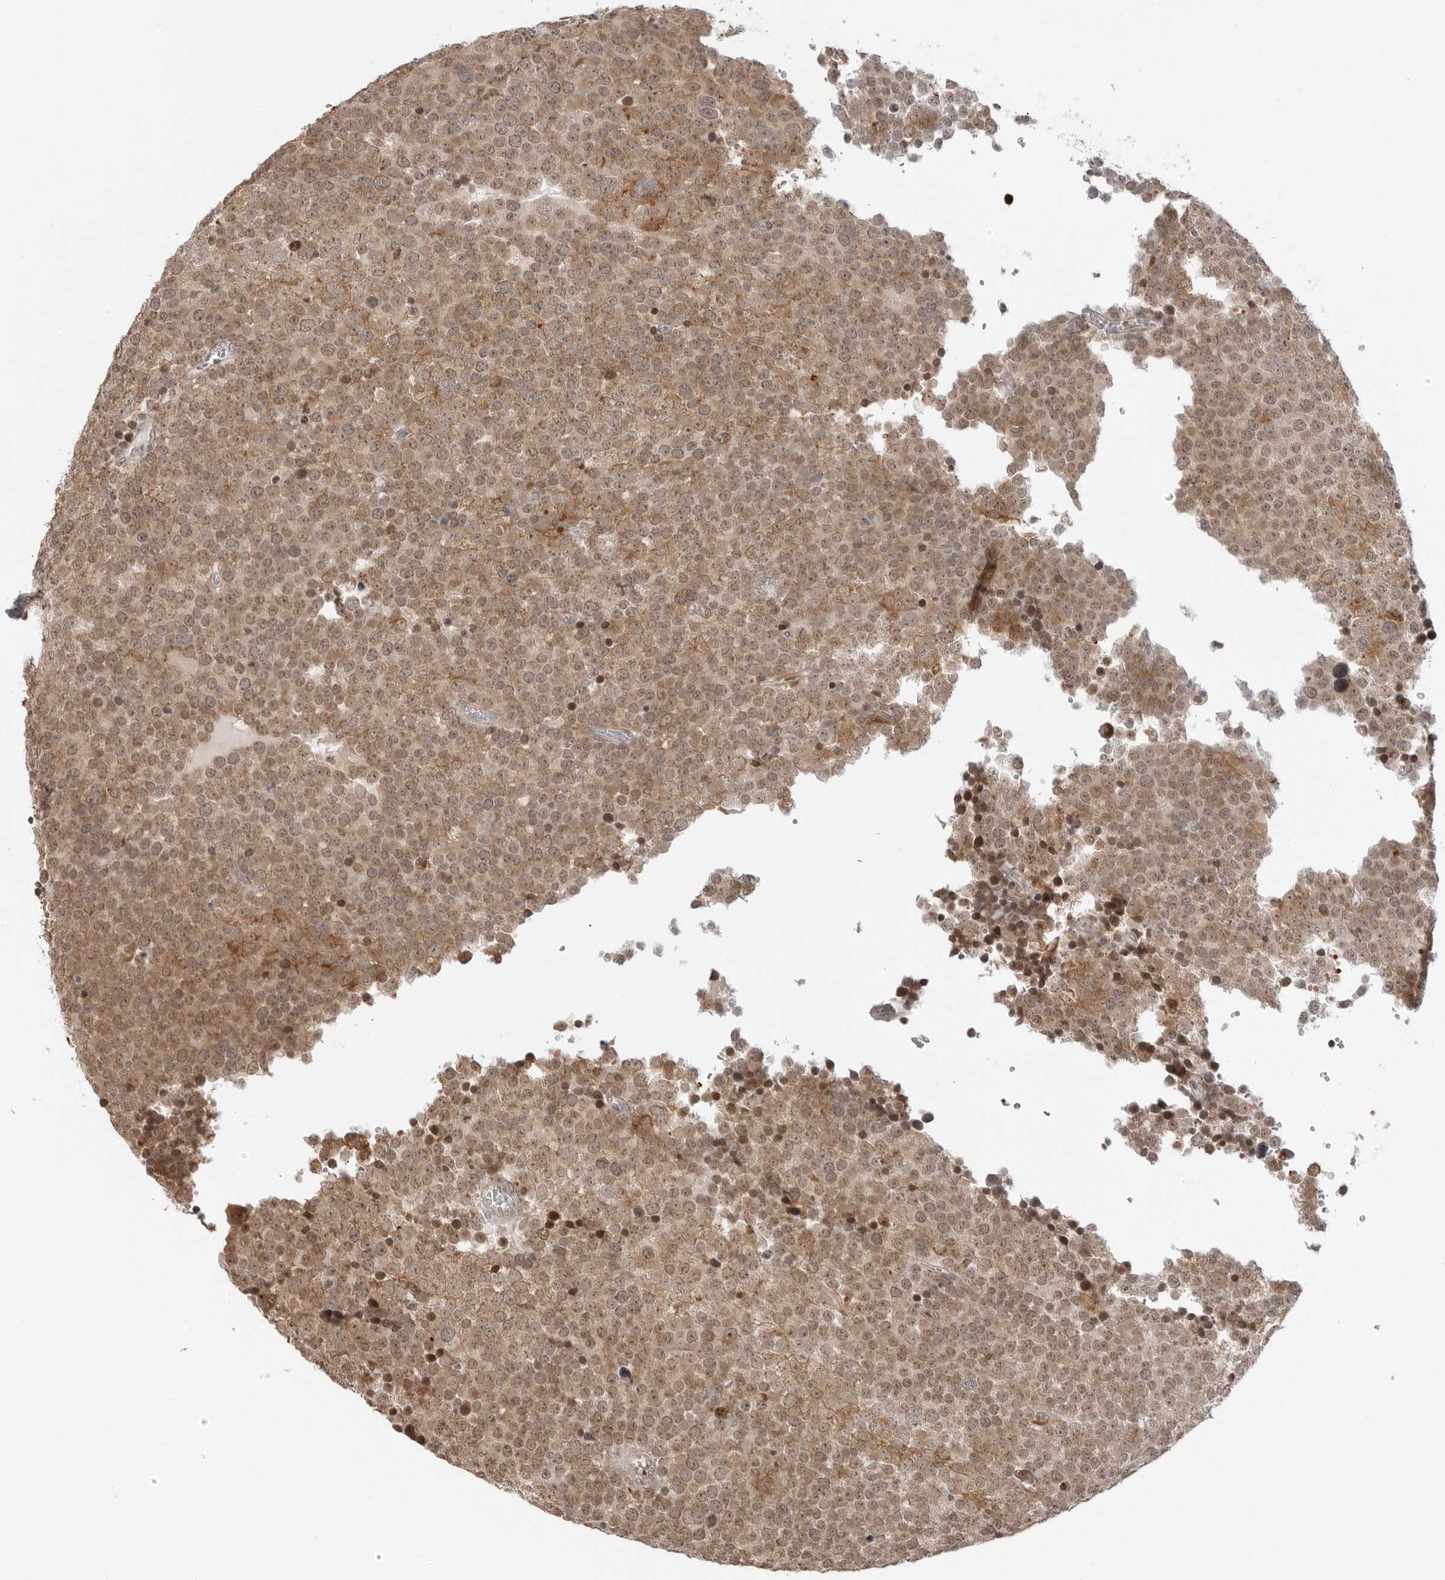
{"staining": {"intensity": "moderate", "quantity": ">75%", "location": "cytoplasmic/membranous,nuclear"}, "tissue": "testis cancer", "cell_type": "Tumor cells", "image_type": "cancer", "snomed": [{"axis": "morphology", "description": "Seminoma, NOS"}, {"axis": "topography", "description": "Testis"}], "caption": "Approximately >75% of tumor cells in human testis seminoma exhibit moderate cytoplasmic/membranous and nuclear protein staining as visualized by brown immunohistochemical staining.", "gene": "SUGCT", "patient": {"sex": "male", "age": 71}}